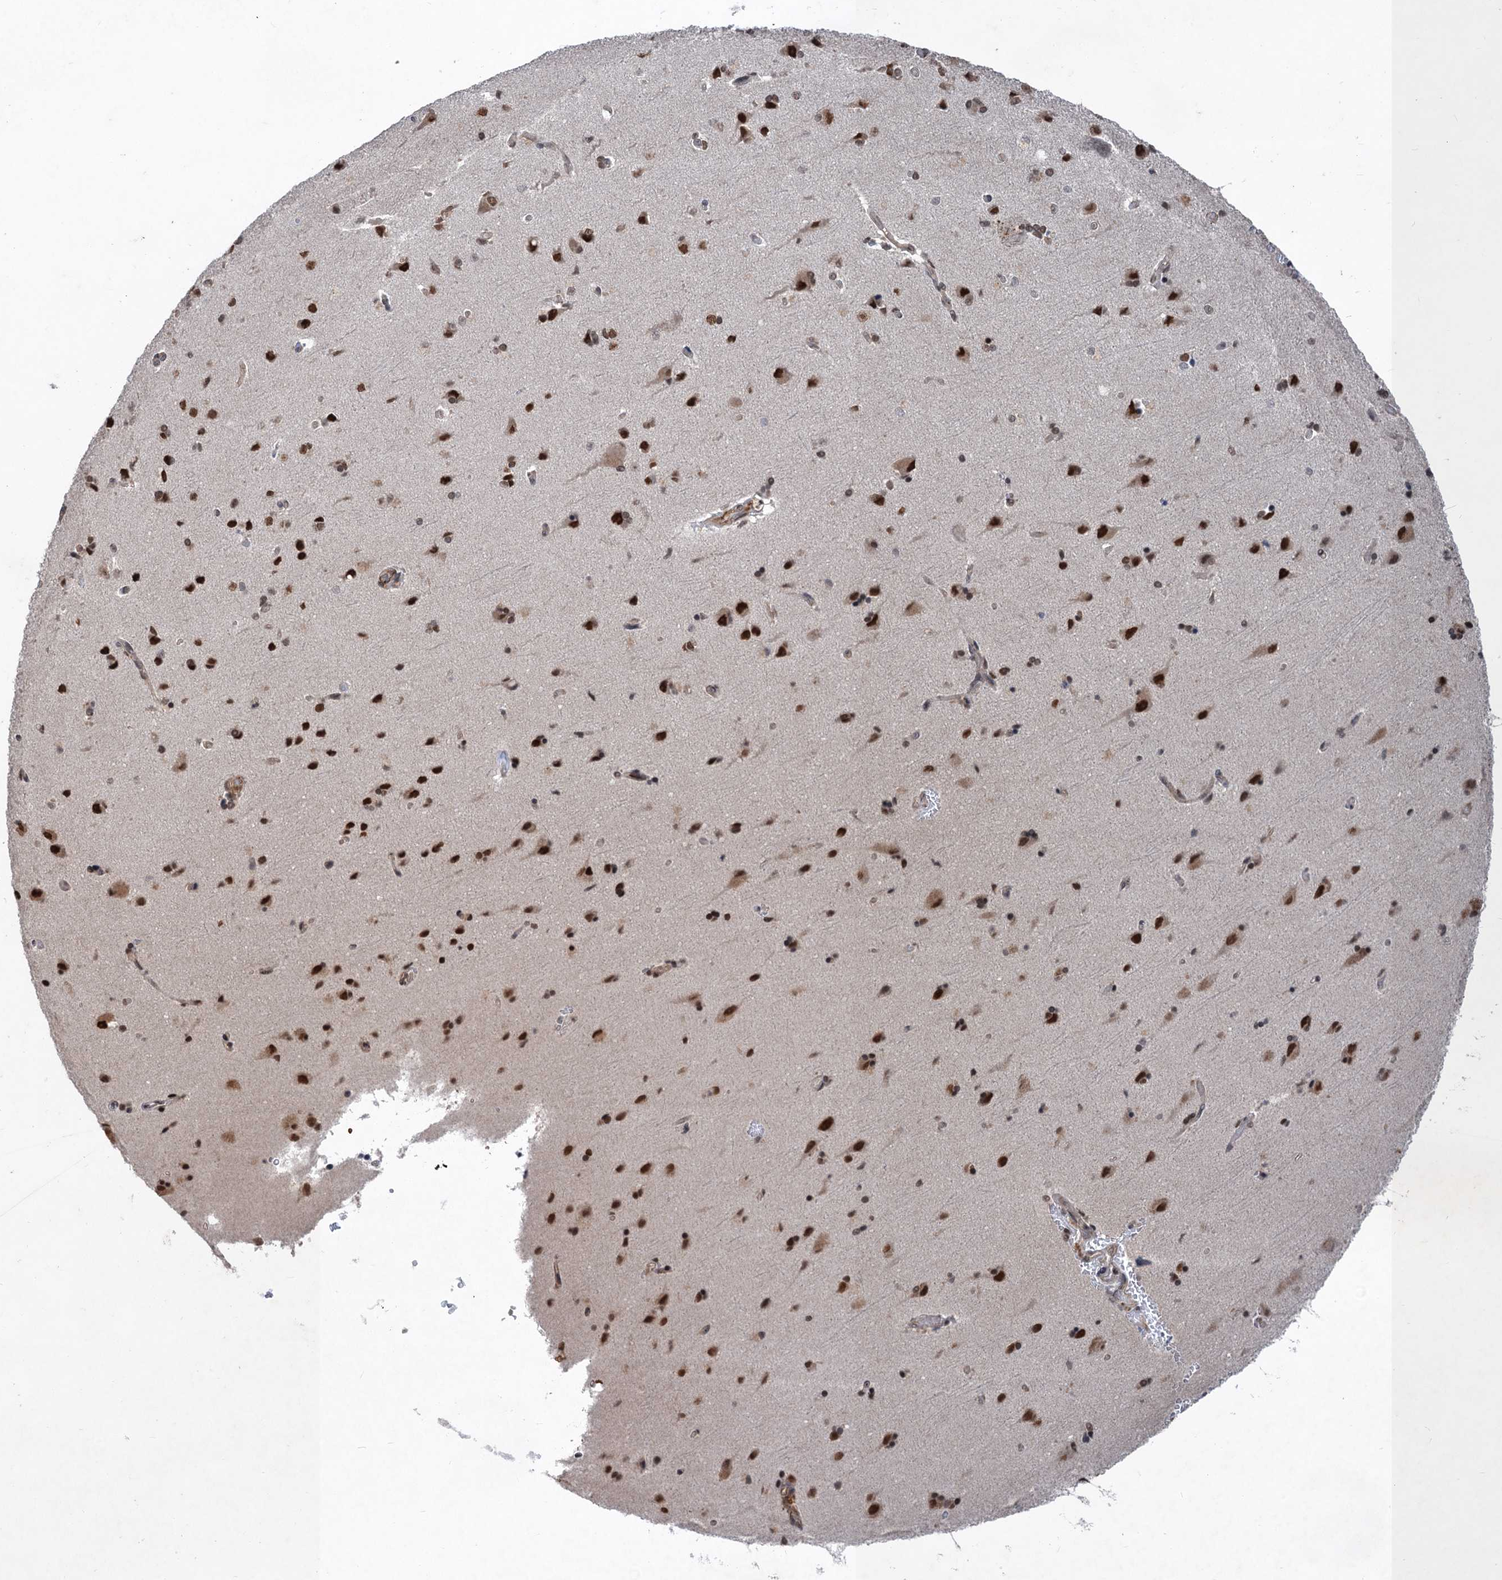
{"staining": {"intensity": "negative", "quantity": "none", "location": "none"}, "tissue": "cerebral cortex", "cell_type": "Endothelial cells", "image_type": "normal", "snomed": [{"axis": "morphology", "description": "Normal tissue, NOS"}, {"axis": "topography", "description": "Cerebral cortex"}], "caption": "Human cerebral cortex stained for a protein using immunohistochemistry (IHC) shows no staining in endothelial cells.", "gene": "TTC31", "patient": {"sex": "male", "age": 62}}